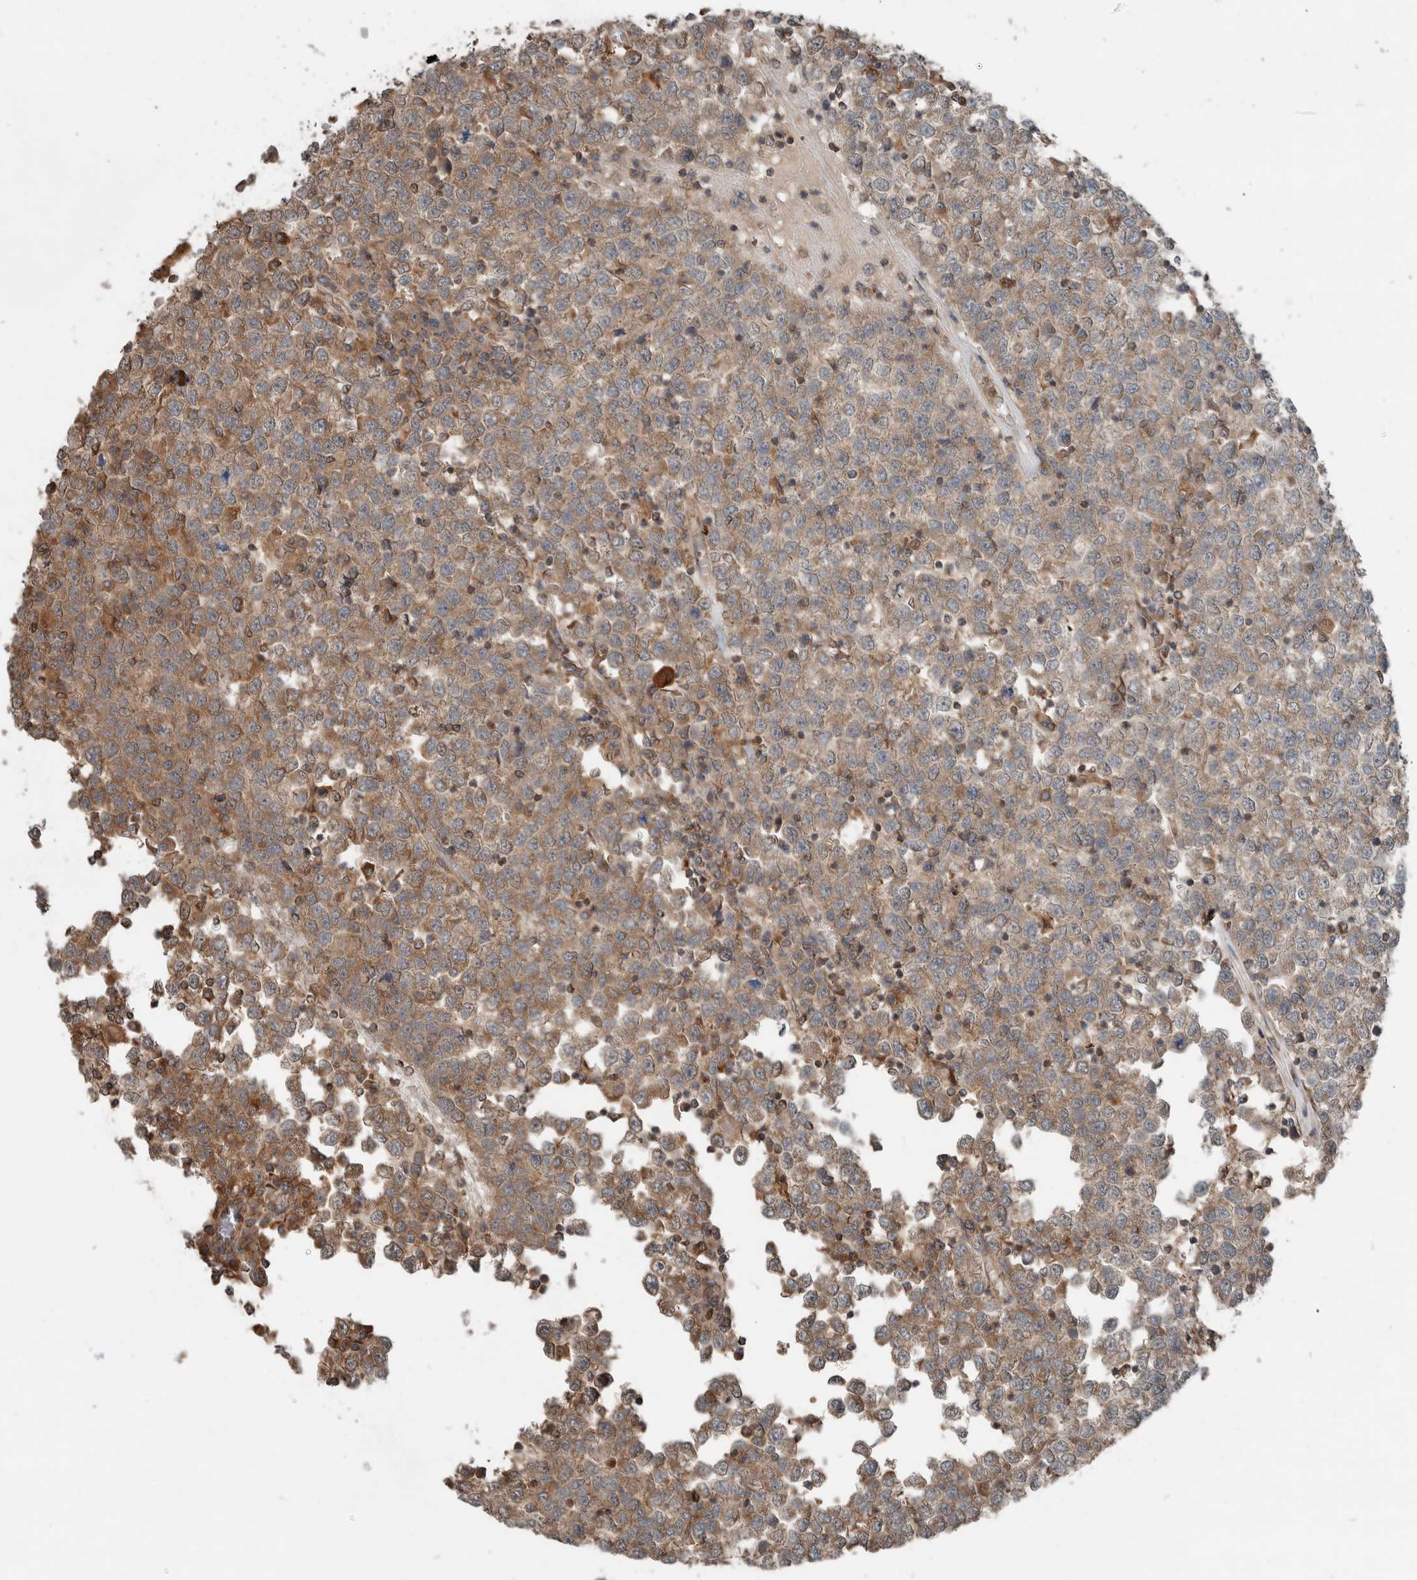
{"staining": {"intensity": "weak", "quantity": ">75%", "location": "cytoplasmic/membranous"}, "tissue": "testis cancer", "cell_type": "Tumor cells", "image_type": "cancer", "snomed": [{"axis": "morphology", "description": "Seminoma, NOS"}, {"axis": "topography", "description": "Testis"}], "caption": "Immunohistochemistry (IHC) image of human seminoma (testis) stained for a protein (brown), which reveals low levels of weak cytoplasmic/membranous staining in about >75% of tumor cells.", "gene": "KLK14", "patient": {"sex": "male", "age": 65}}